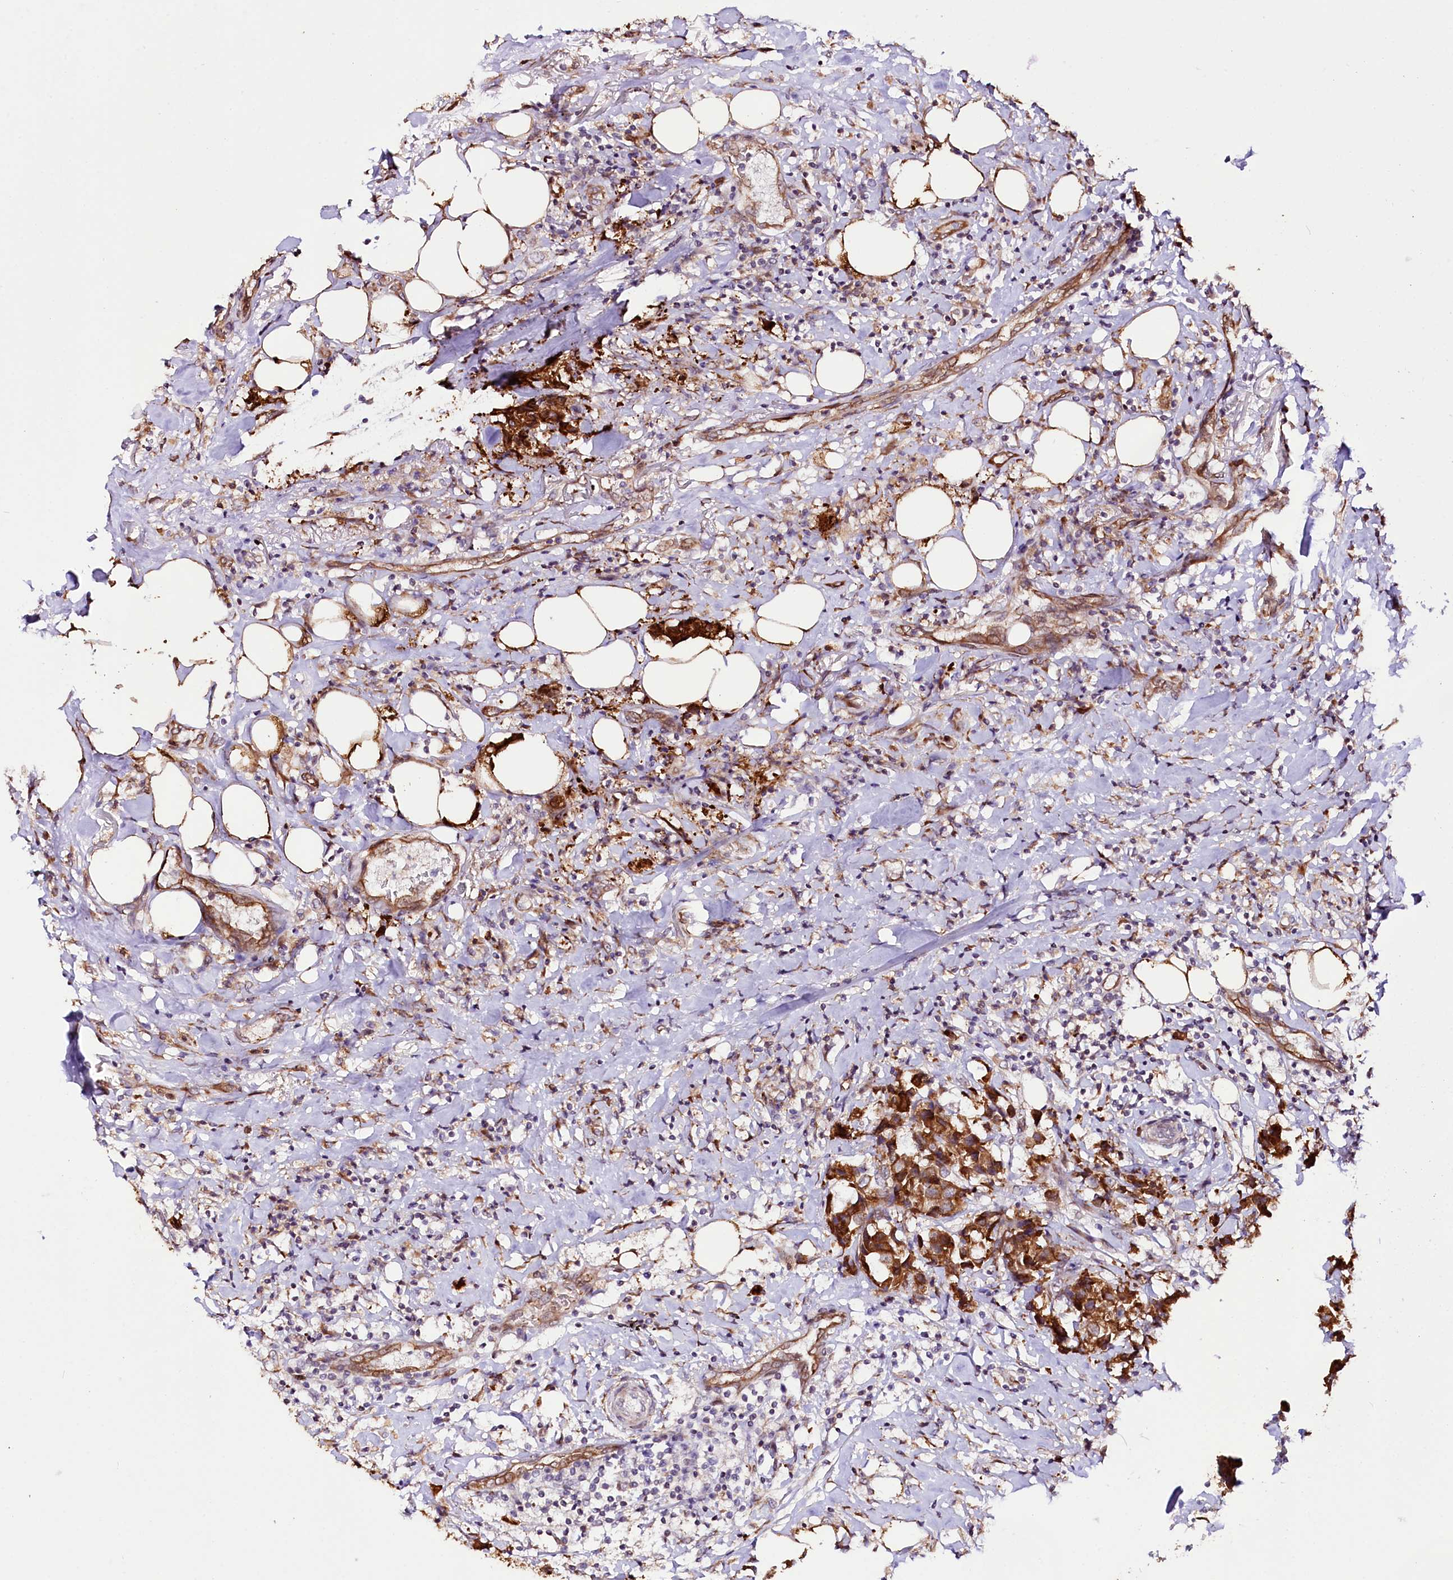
{"staining": {"intensity": "moderate", "quantity": ">75%", "location": "cytoplasmic/membranous"}, "tissue": "breast cancer", "cell_type": "Tumor cells", "image_type": "cancer", "snomed": [{"axis": "morphology", "description": "Duct carcinoma"}, {"axis": "topography", "description": "Breast"}], "caption": "A medium amount of moderate cytoplasmic/membranous expression is seen in about >75% of tumor cells in breast invasive ductal carcinoma tissue. Using DAB (3,3'-diaminobenzidine) (brown) and hematoxylin (blue) stains, captured at high magnification using brightfield microscopy.", "gene": "CUTC", "patient": {"sex": "female", "age": 80}}